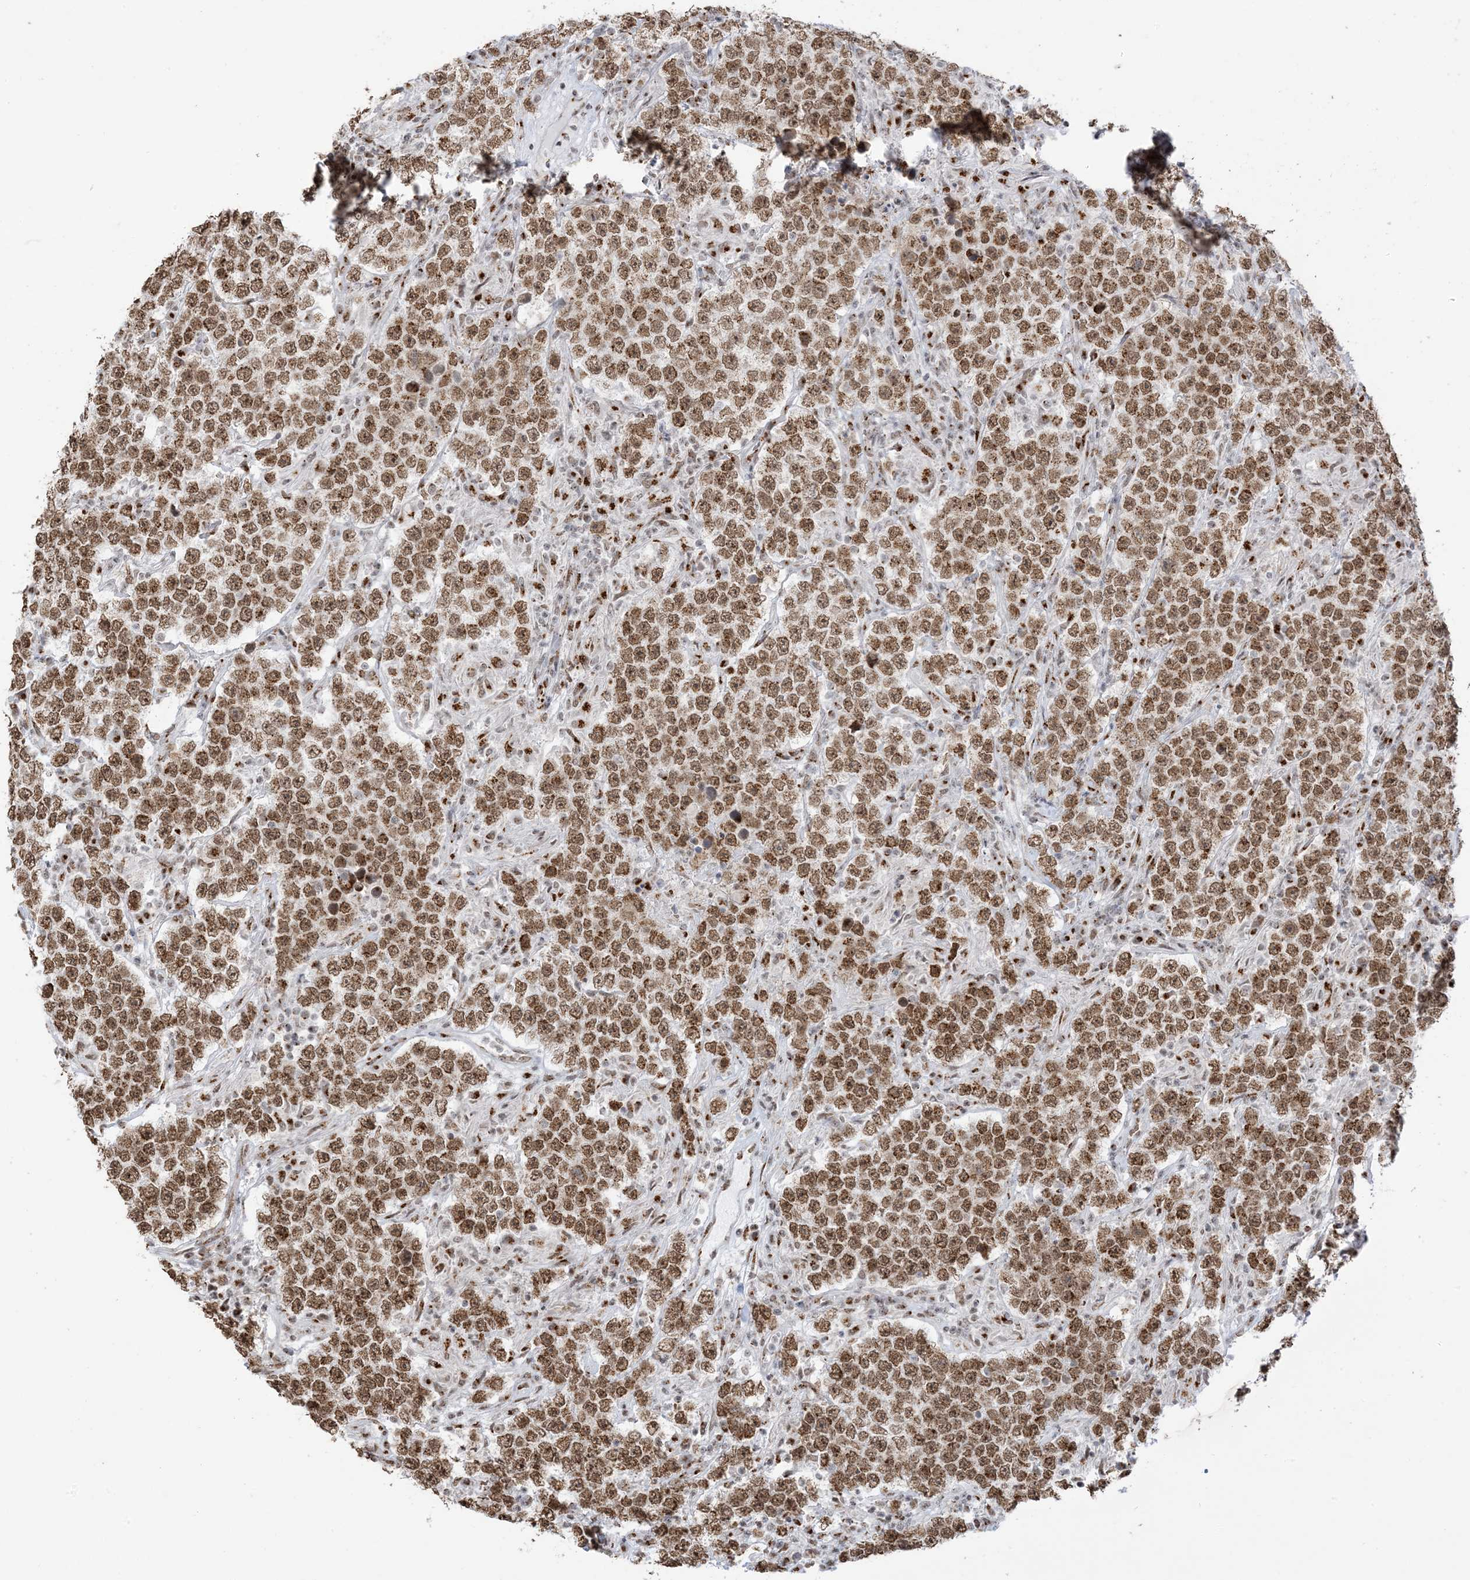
{"staining": {"intensity": "moderate", "quantity": ">75%", "location": "nuclear"}, "tissue": "testis cancer", "cell_type": "Tumor cells", "image_type": "cancer", "snomed": [{"axis": "morphology", "description": "Normal tissue, NOS"}, {"axis": "morphology", "description": "Urothelial carcinoma, High grade"}, {"axis": "morphology", "description": "Seminoma, NOS"}, {"axis": "morphology", "description": "Carcinoma, Embryonal, NOS"}, {"axis": "topography", "description": "Urinary bladder"}, {"axis": "topography", "description": "Testis"}], "caption": "Brown immunohistochemical staining in embryonal carcinoma (testis) shows moderate nuclear expression in approximately >75% of tumor cells.", "gene": "GPR107", "patient": {"sex": "male", "age": 41}}